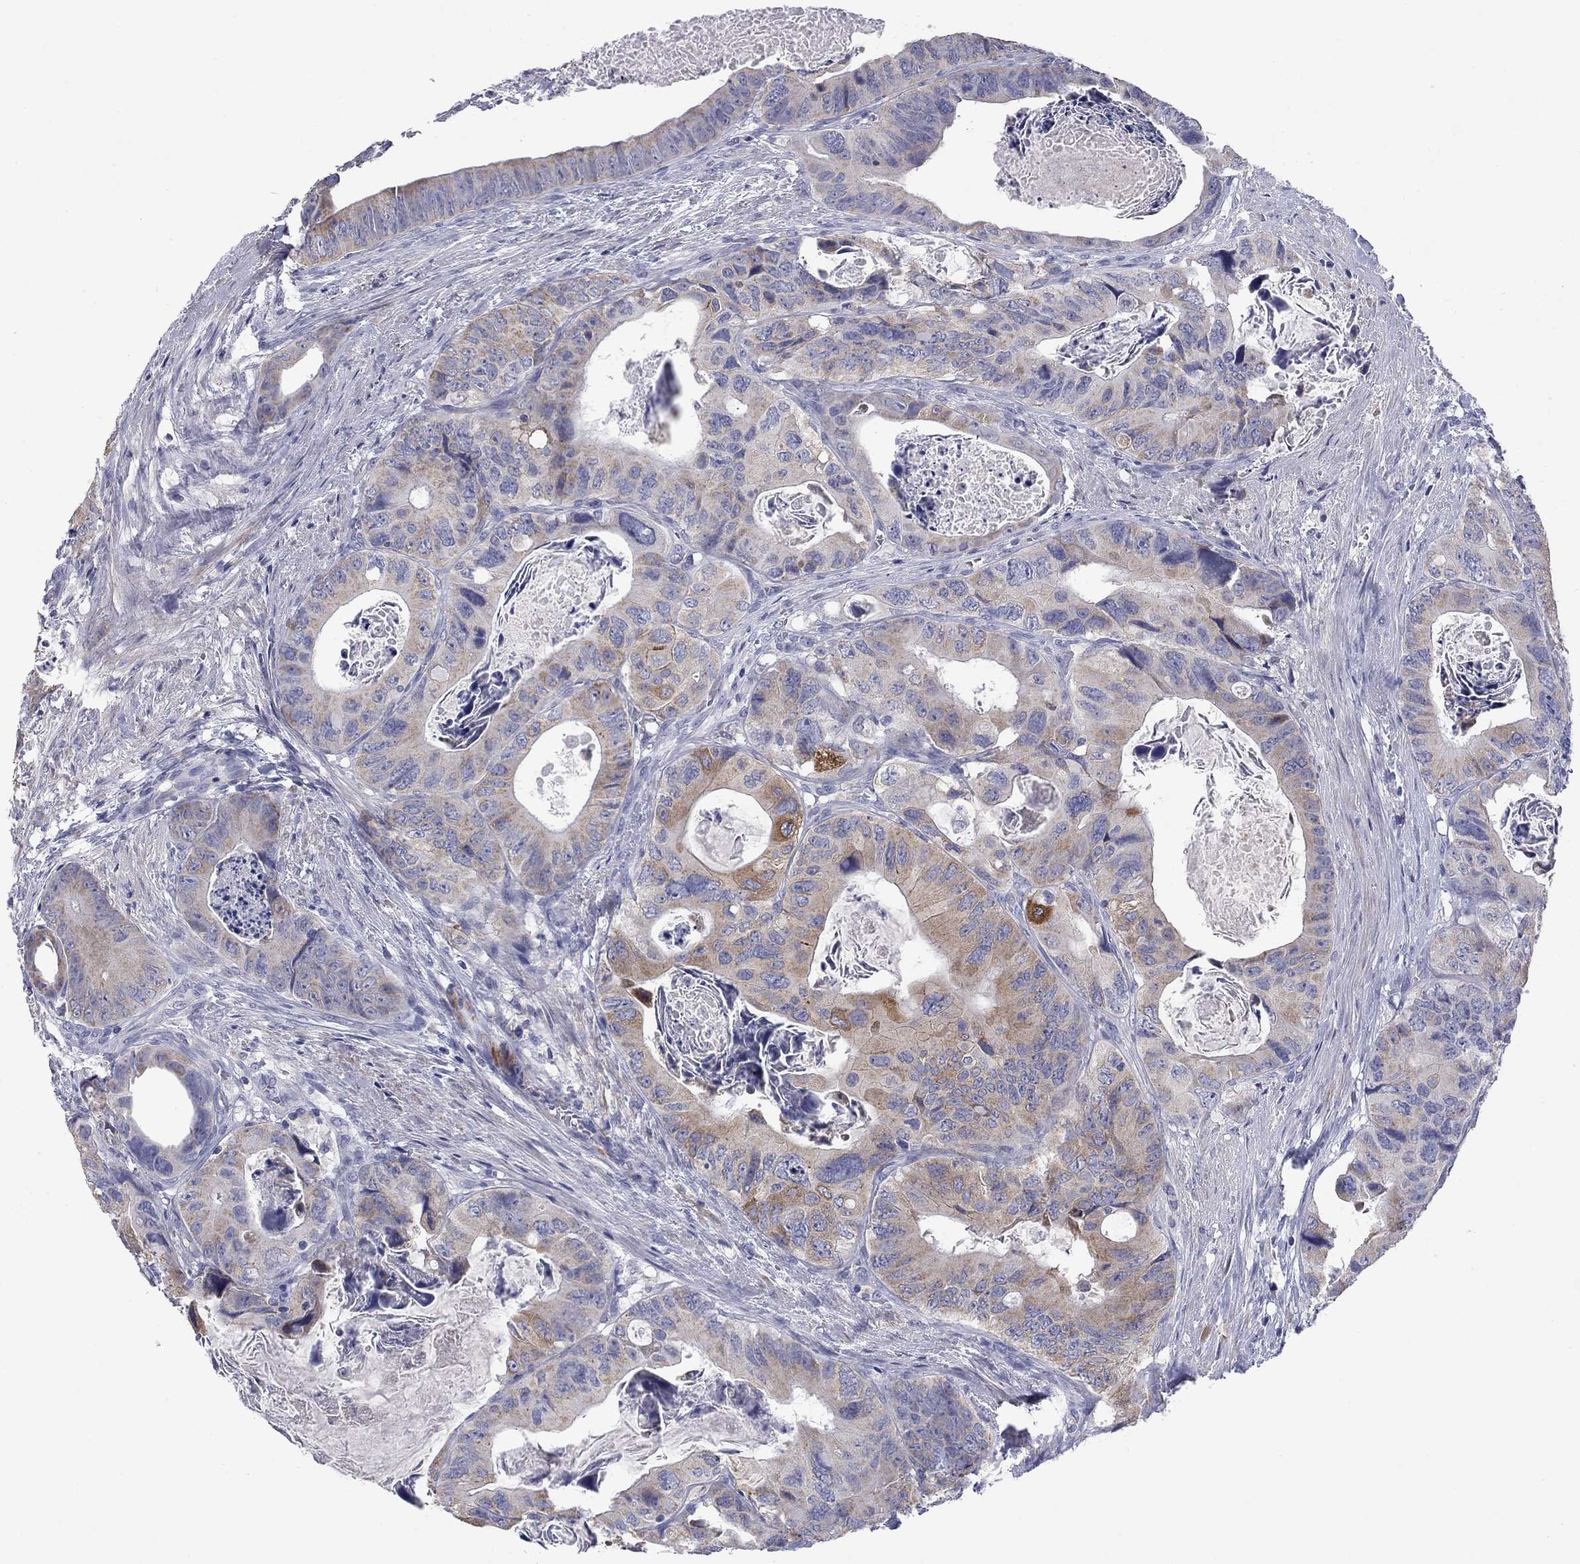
{"staining": {"intensity": "moderate", "quantity": "<25%", "location": "cytoplasmic/membranous"}, "tissue": "colorectal cancer", "cell_type": "Tumor cells", "image_type": "cancer", "snomed": [{"axis": "morphology", "description": "Adenocarcinoma, NOS"}, {"axis": "topography", "description": "Rectum"}], "caption": "Immunohistochemistry (IHC) photomicrograph of human colorectal cancer stained for a protein (brown), which exhibits low levels of moderate cytoplasmic/membranous staining in approximately <25% of tumor cells.", "gene": "FRK", "patient": {"sex": "male", "age": 64}}